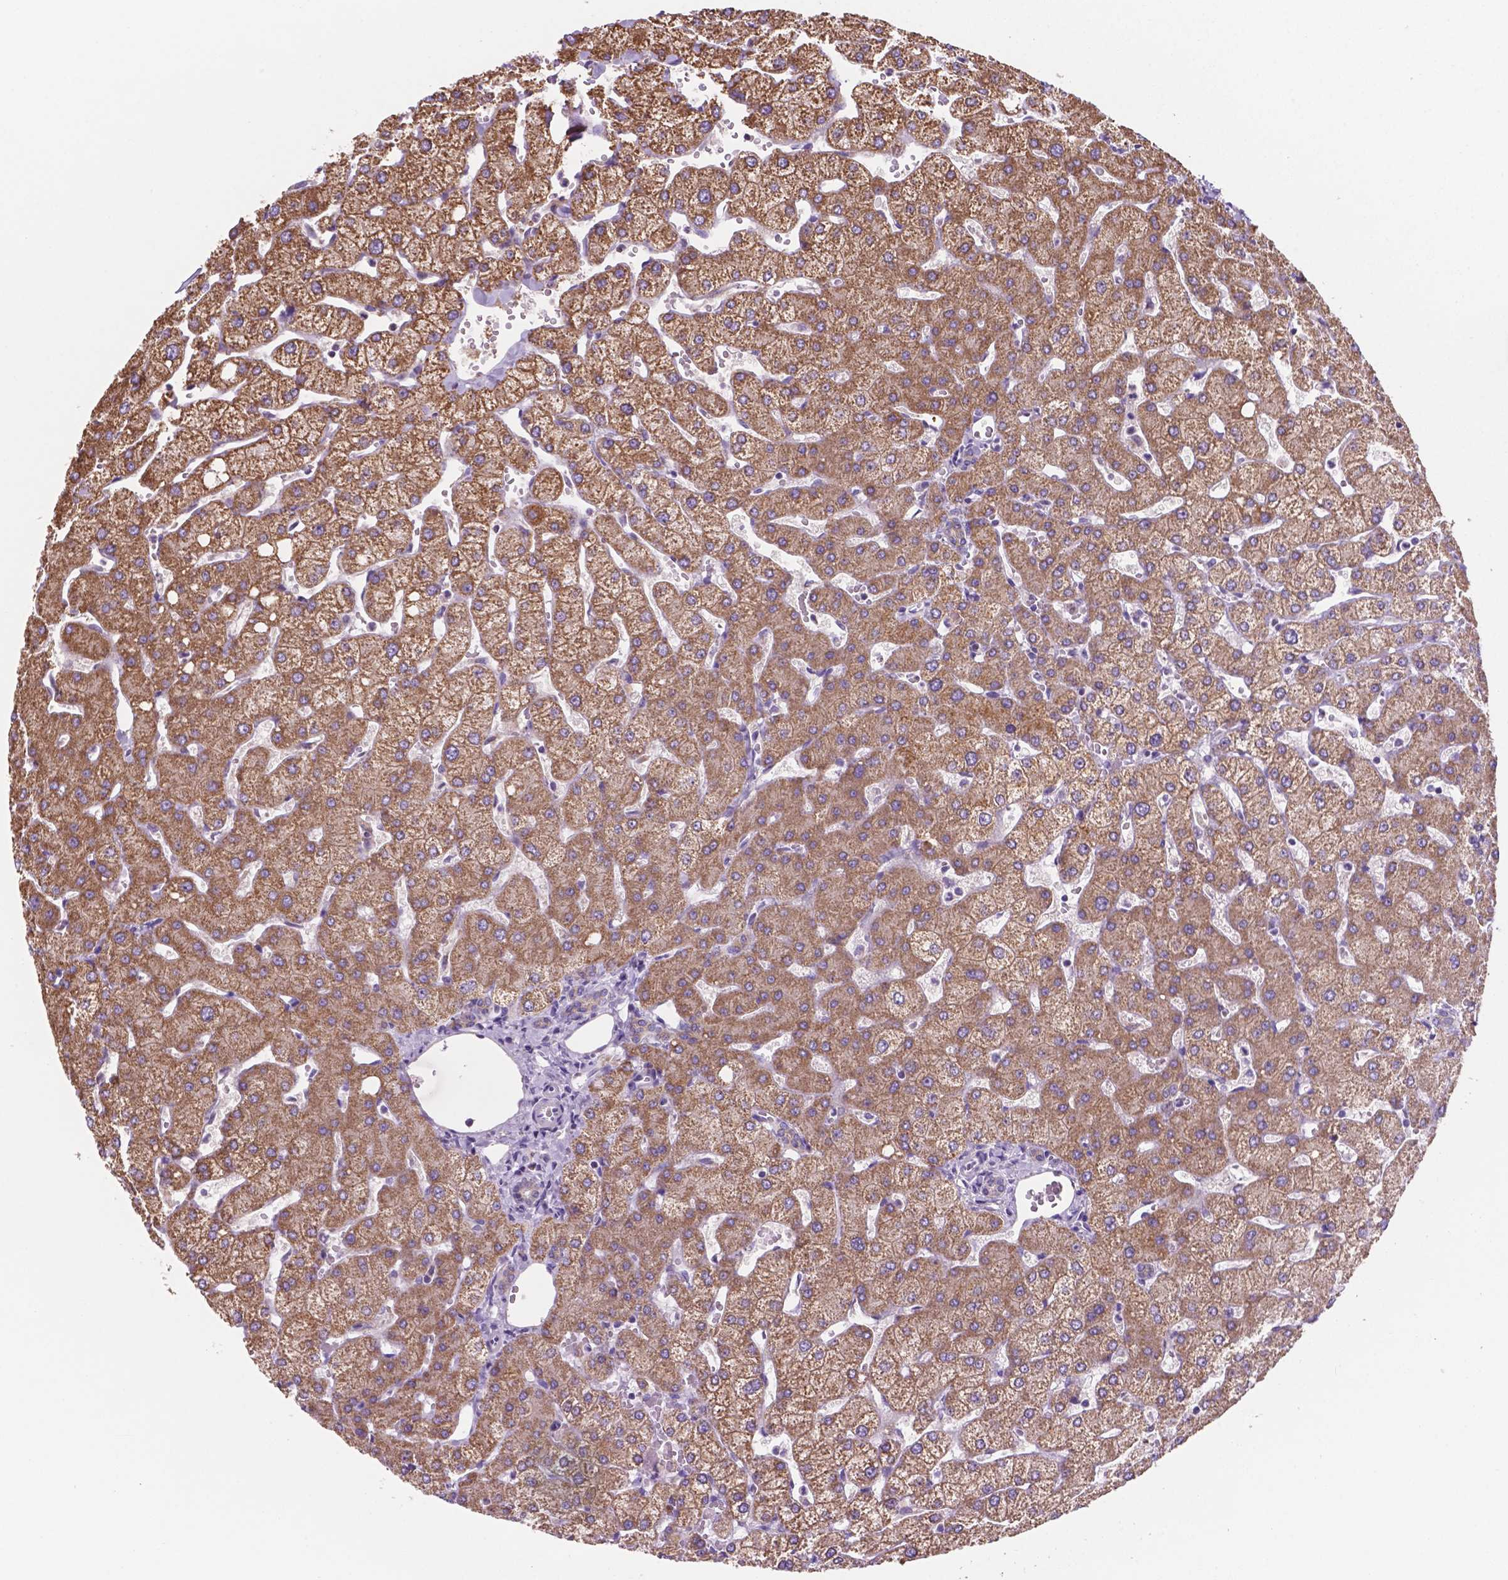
{"staining": {"intensity": "negative", "quantity": "none", "location": "none"}, "tissue": "liver", "cell_type": "Cholangiocytes", "image_type": "normal", "snomed": [{"axis": "morphology", "description": "Normal tissue, NOS"}, {"axis": "topography", "description": "Liver"}], "caption": "This is an immunohistochemistry (IHC) histopathology image of benign human liver. There is no expression in cholangiocytes.", "gene": "MKRN2OS", "patient": {"sex": "female", "age": 54}}